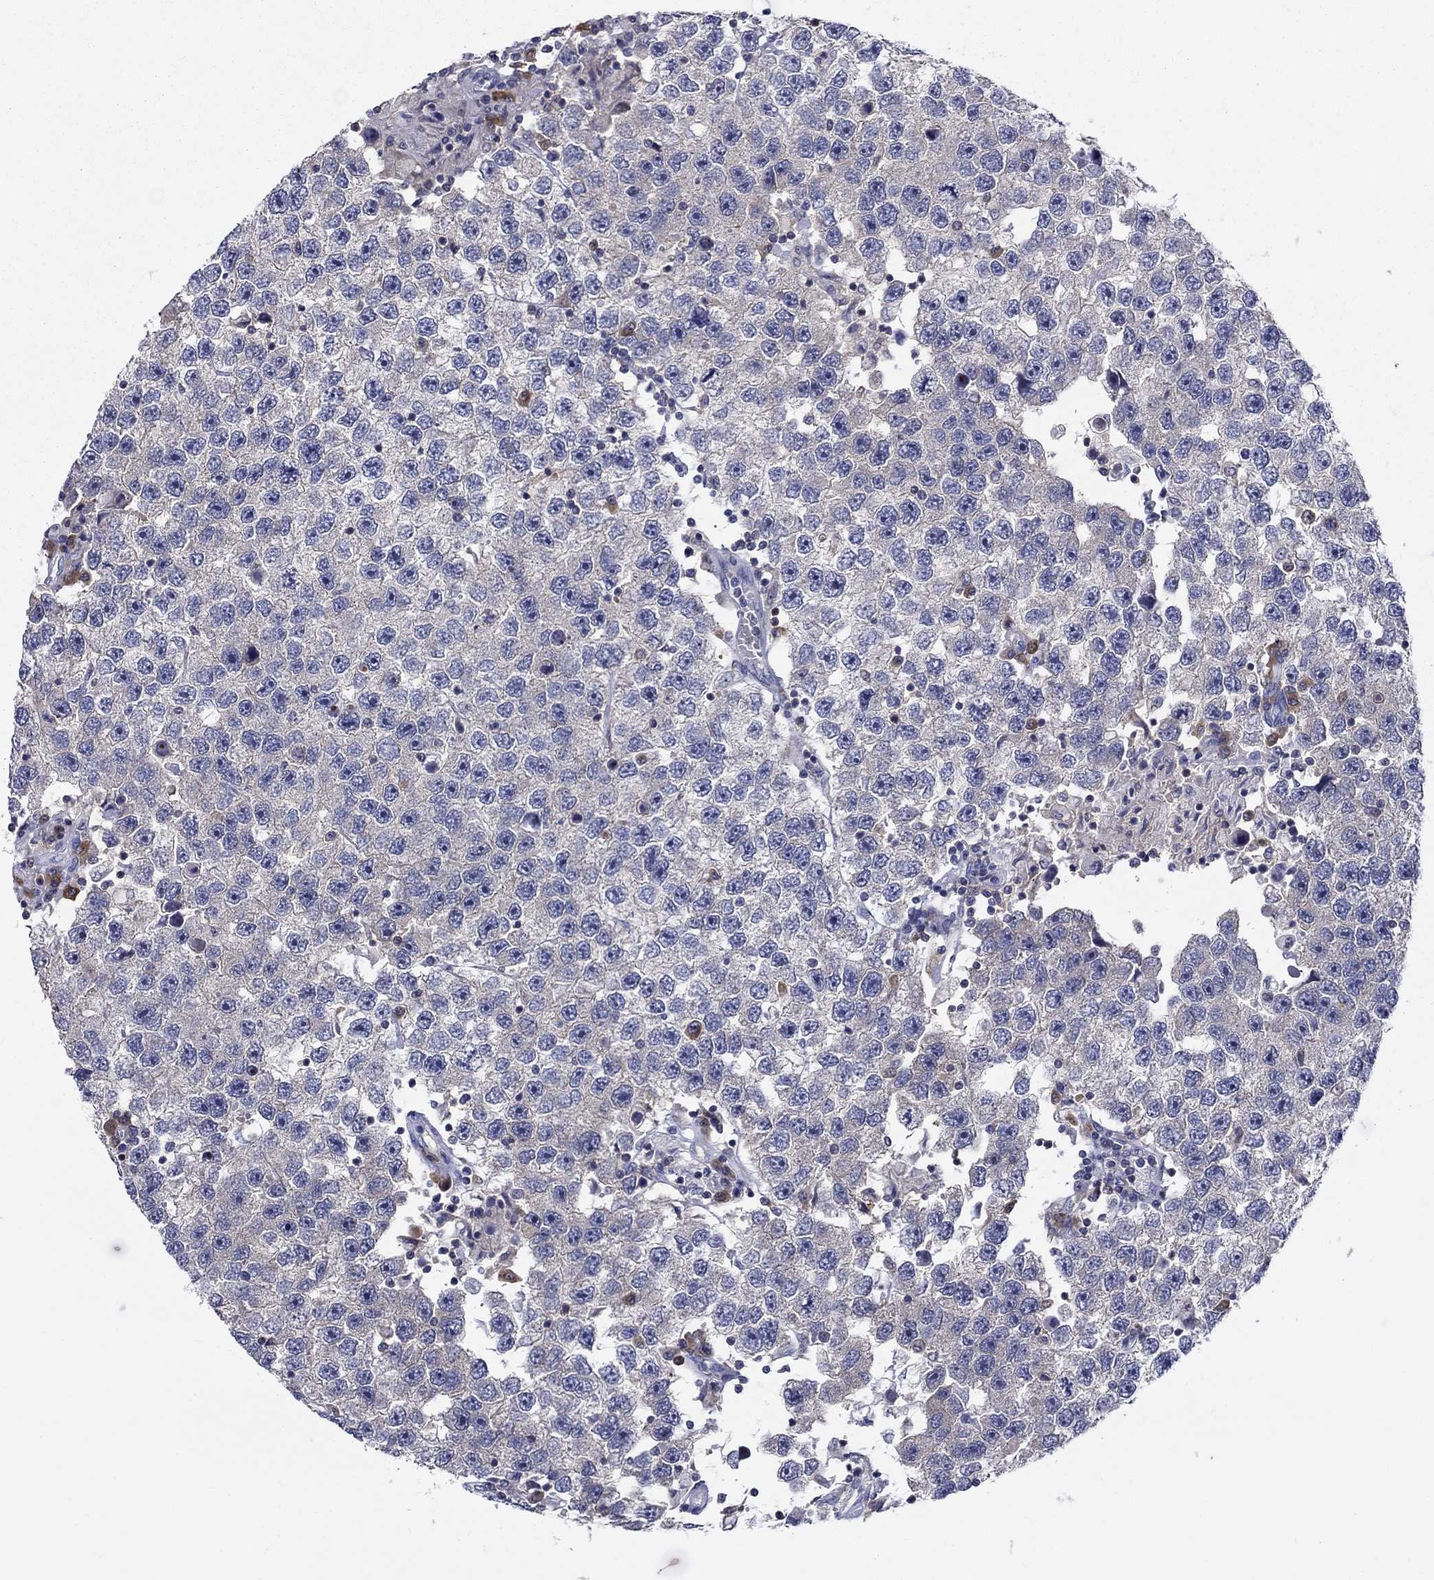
{"staining": {"intensity": "negative", "quantity": "none", "location": "none"}, "tissue": "testis cancer", "cell_type": "Tumor cells", "image_type": "cancer", "snomed": [{"axis": "morphology", "description": "Seminoma, NOS"}, {"axis": "topography", "description": "Testis"}], "caption": "Immunohistochemical staining of human testis cancer exhibits no significant positivity in tumor cells.", "gene": "POU2F2", "patient": {"sex": "male", "age": 26}}